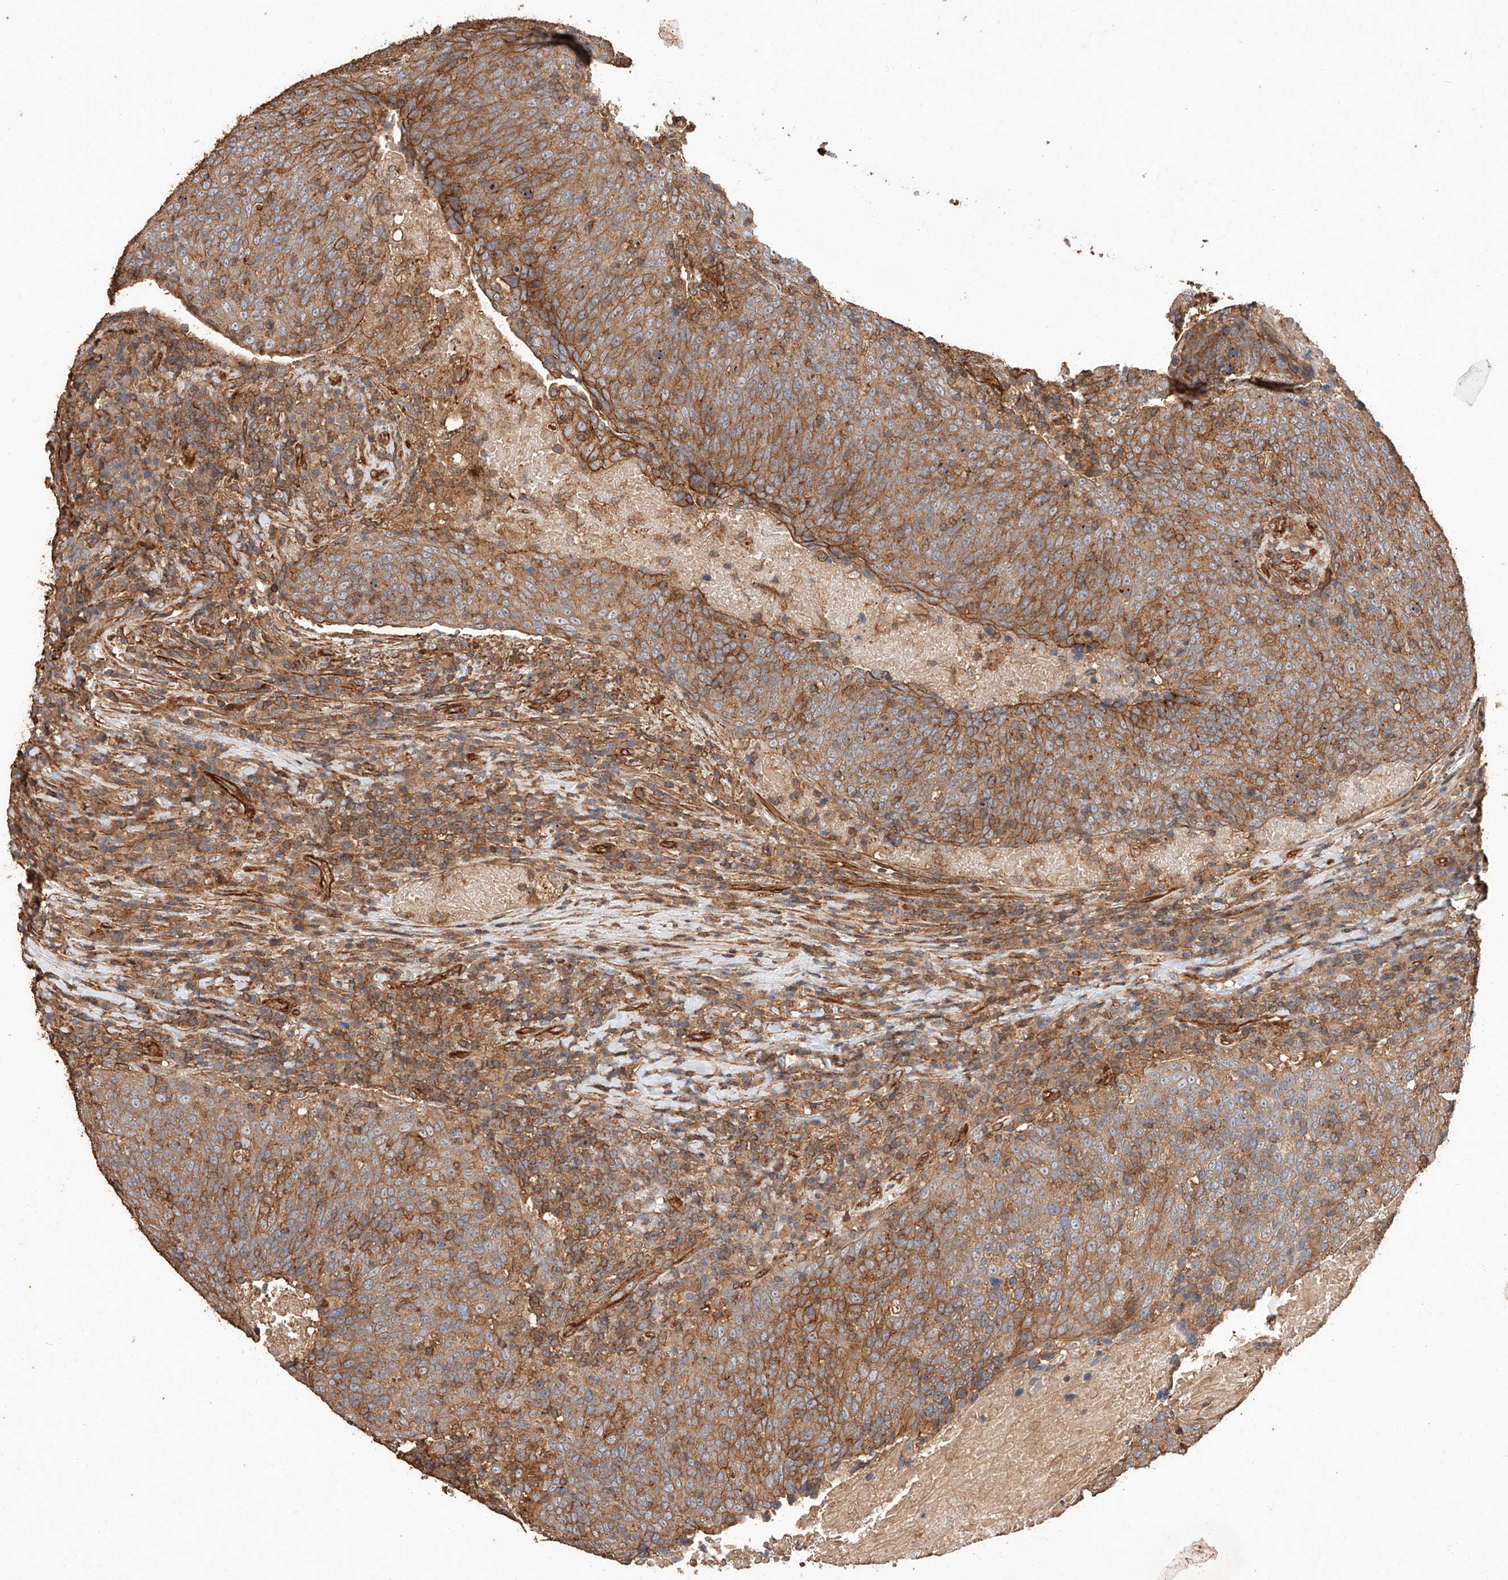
{"staining": {"intensity": "moderate", "quantity": ">75%", "location": "cytoplasmic/membranous"}, "tissue": "head and neck cancer", "cell_type": "Tumor cells", "image_type": "cancer", "snomed": [{"axis": "morphology", "description": "Squamous cell carcinoma, NOS"}, {"axis": "morphology", "description": "Squamous cell carcinoma, metastatic, NOS"}, {"axis": "topography", "description": "Lymph node"}, {"axis": "topography", "description": "Head-Neck"}], "caption": "Head and neck cancer tissue reveals moderate cytoplasmic/membranous expression in approximately >75% of tumor cells, visualized by immunohistochemistry.", "gene": "GHDC", "patient": {"sex": "male", "age": 62}}